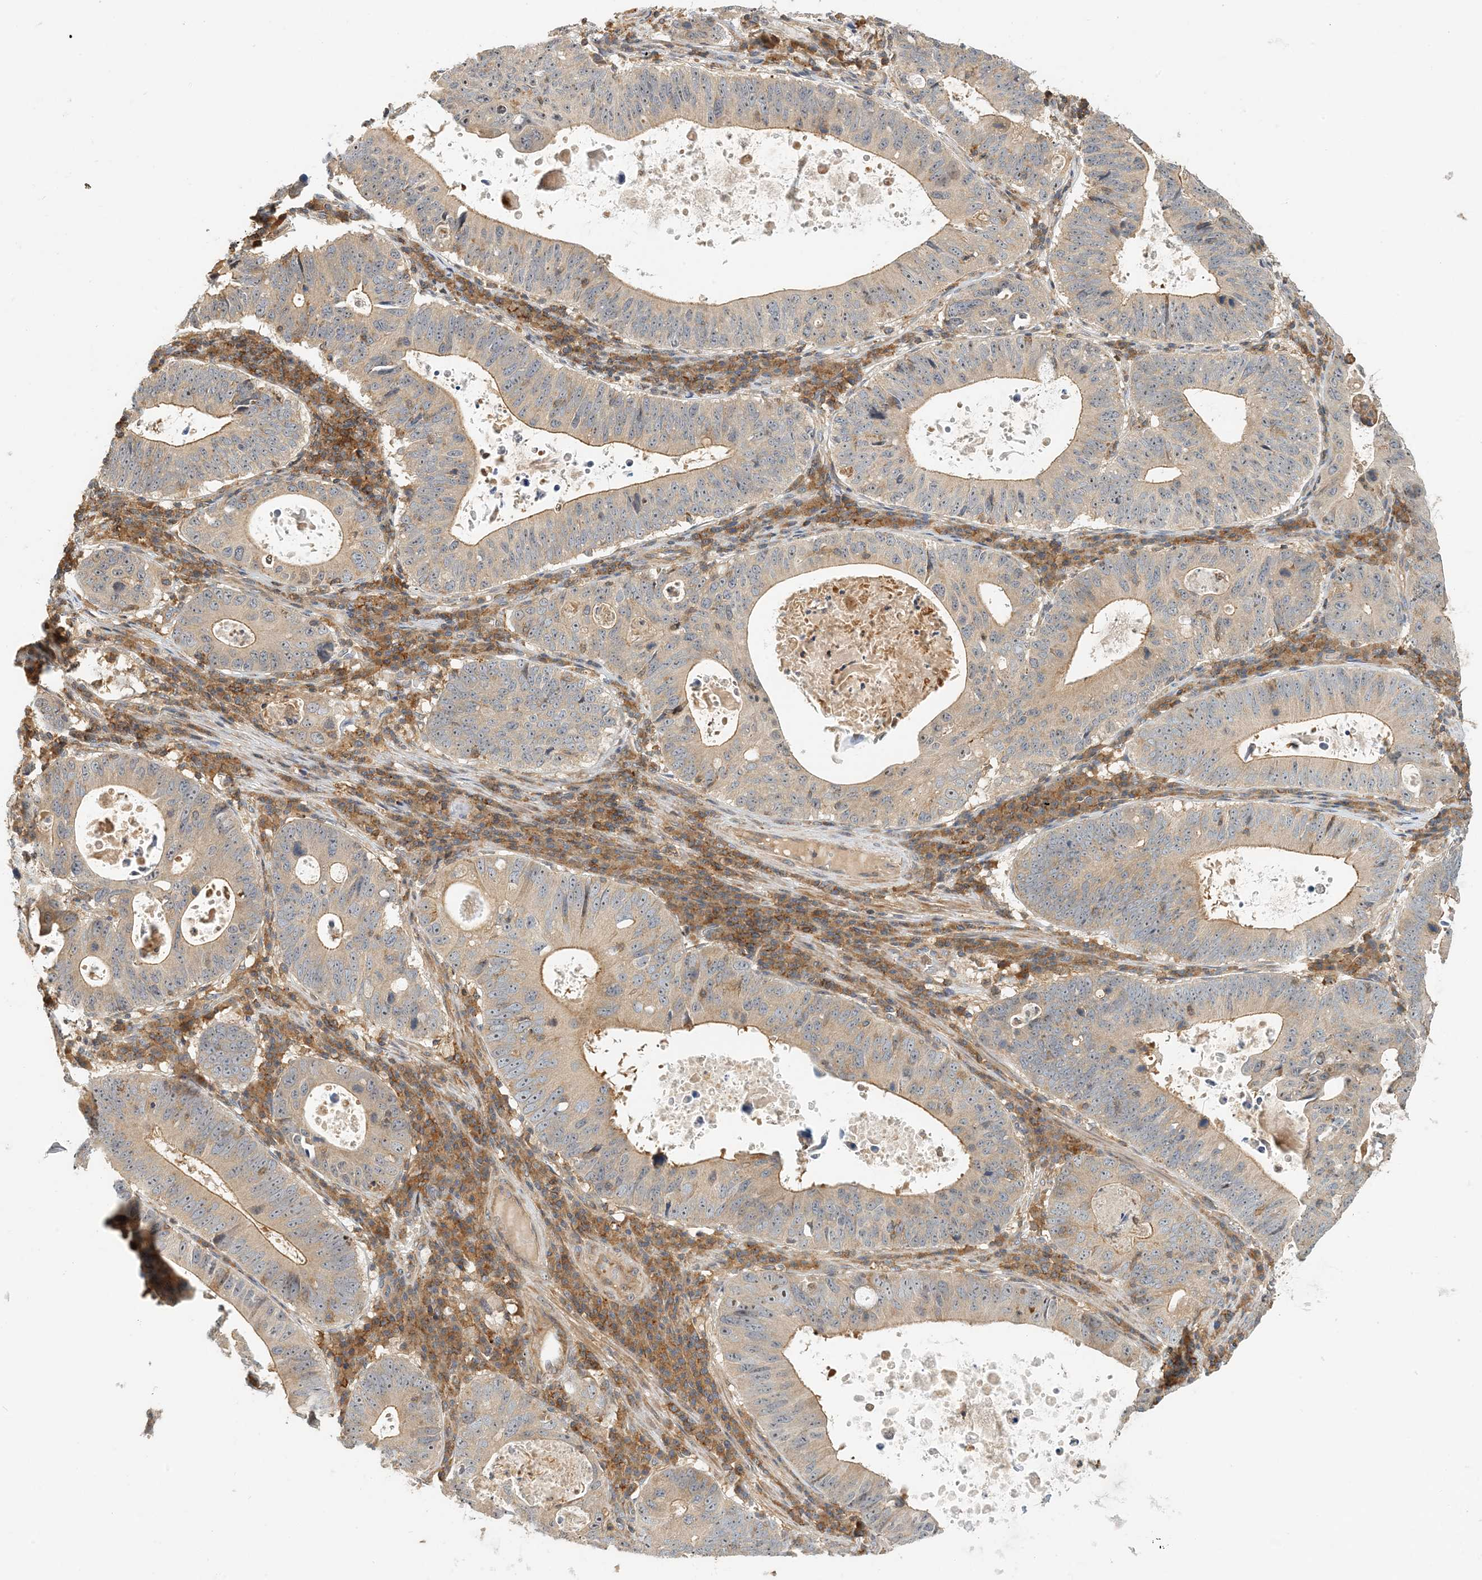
{"staining": {"intensity": "moderate", "quantity": "25%-75%", "location": "cytoplasmic/membranous"}, "tissue": "stomach cancer", "cell_type": "Tumor cells", "image_type": "cancer", "snomed": [{"axis": "morphology", "description": "Adenocarcinoma, NOS"}, {"axis": "topography", "description": "Stomach"}], "caption": "Immunohistochemical staining of stomach cancer reveals moderate cytoplasmic/membranous protein staining in approximately 25%-75% of tumor cells. The staining is performed using DAB brown chromogen to label protein expression. The nuclei are counter-stained blue using hematoxylin.", "gene": "COLEC11", "patient": {"sex": "male", "age": 59}}